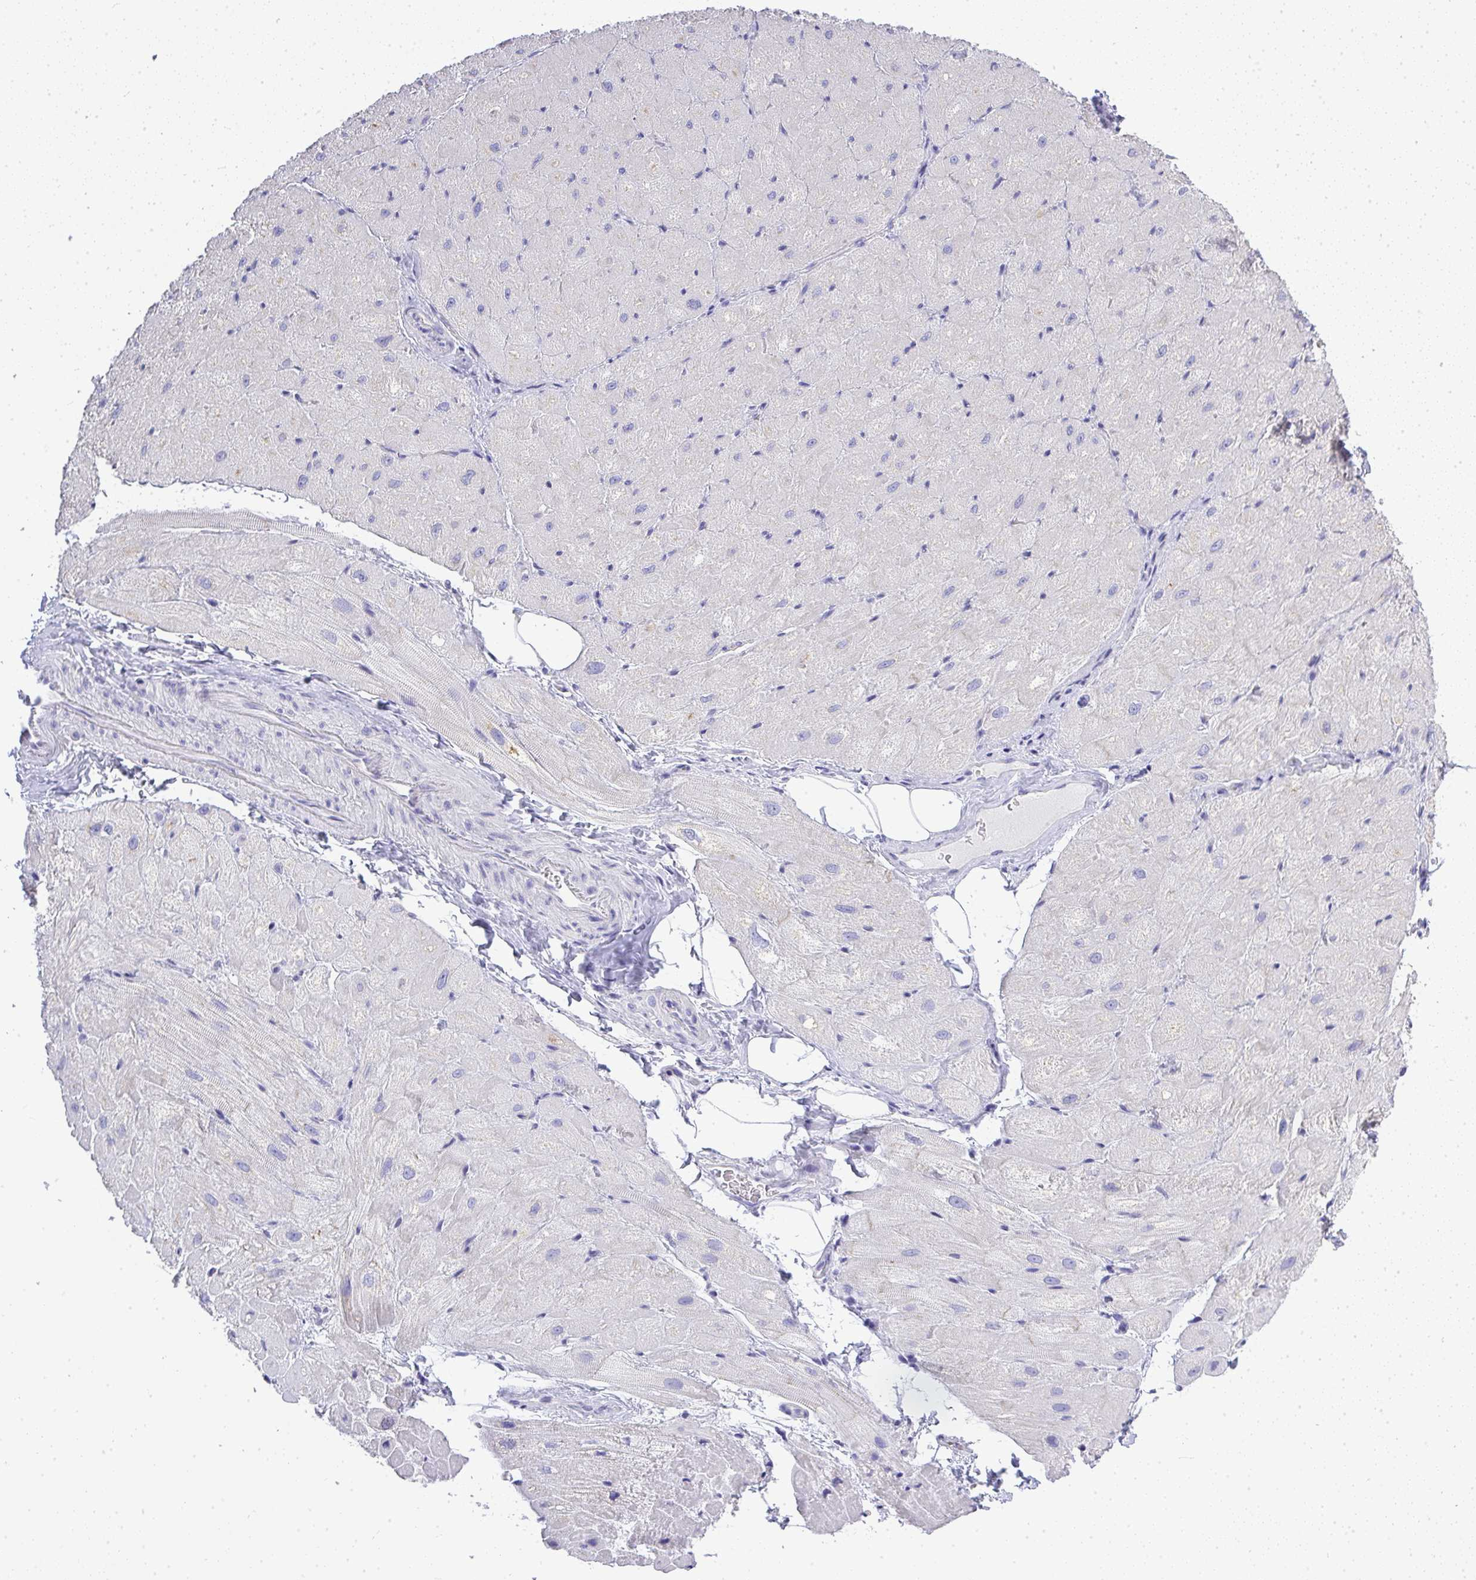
{"staining": {"intensity": "negative", "quantity": "none", "location": "none"}, "tissue": "heart muscle", "cell_type": "Cardiomyocytes", "image_type": "normal", "snomed": [{"axis": "morphology", "description": "Normal tissue, NOS"}, {"axis": "topography", "description": "Heart"}], "caption": "Cardiomyocytes show no significant protein positivity in normal heart muscle.", "gene": "PLPPR3", "patient": {"sex": "male", "age": 62}}